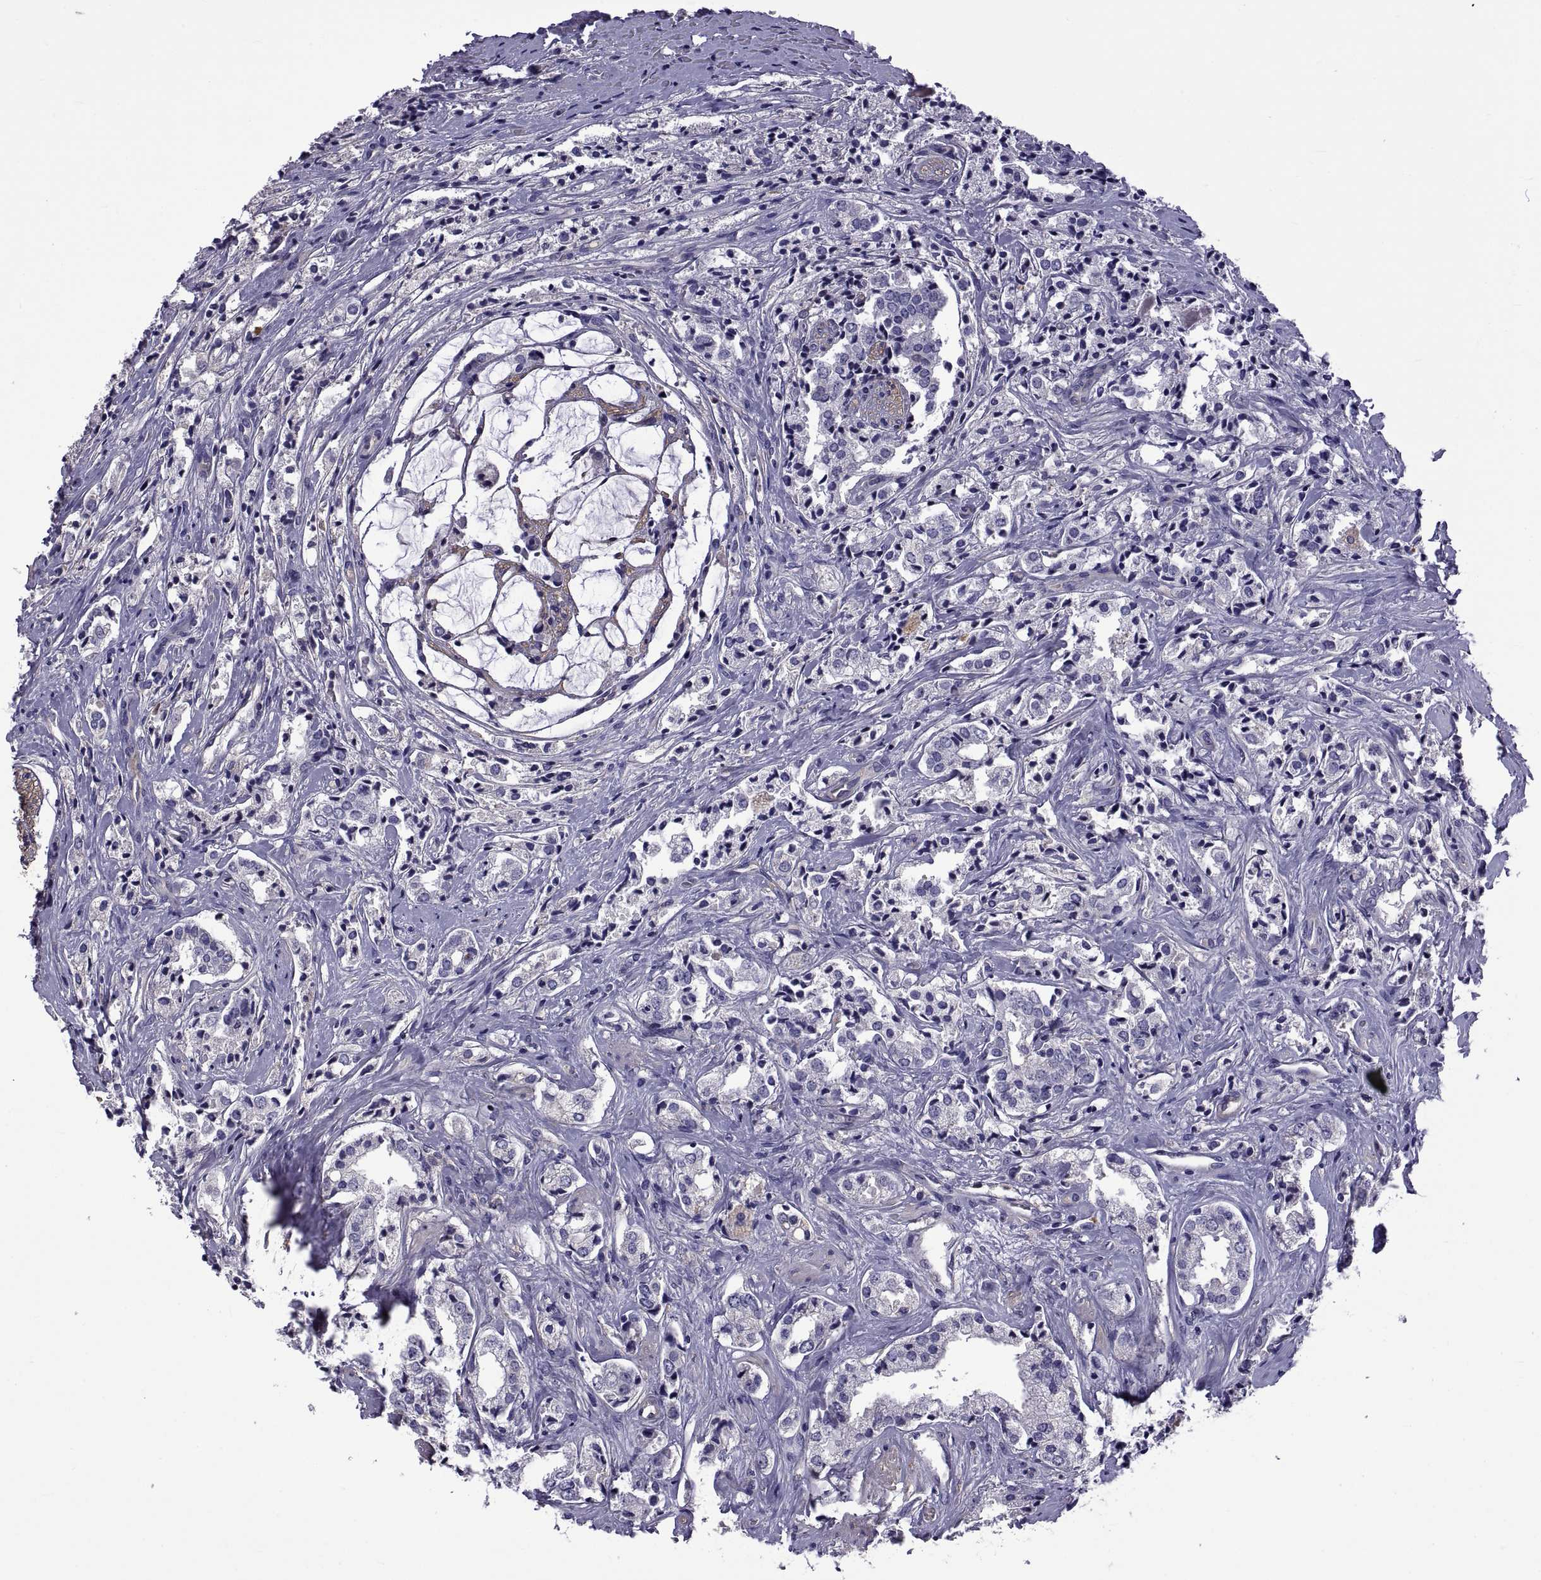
{"staining": {"intensity": "negative", "quantity": "none", "location": "none"}, "tissue": "prostate cancer", "cell_type": "Tumor cells", "image_type": "cancer", "snomed": [{"axis": "morphology", "description": "Adenocarcinoma, NOS"}, {"axis": "topography", "description": "Prostate"}], "caption": "Immunohistochemistry (IHC) photomicrograph of adenocarcinoma (prostate) stained for a protein (brown), which exhibits no staining in tumor cells.", "gene": "TMC3", "patient": {"sex": "male", "age": 66}}